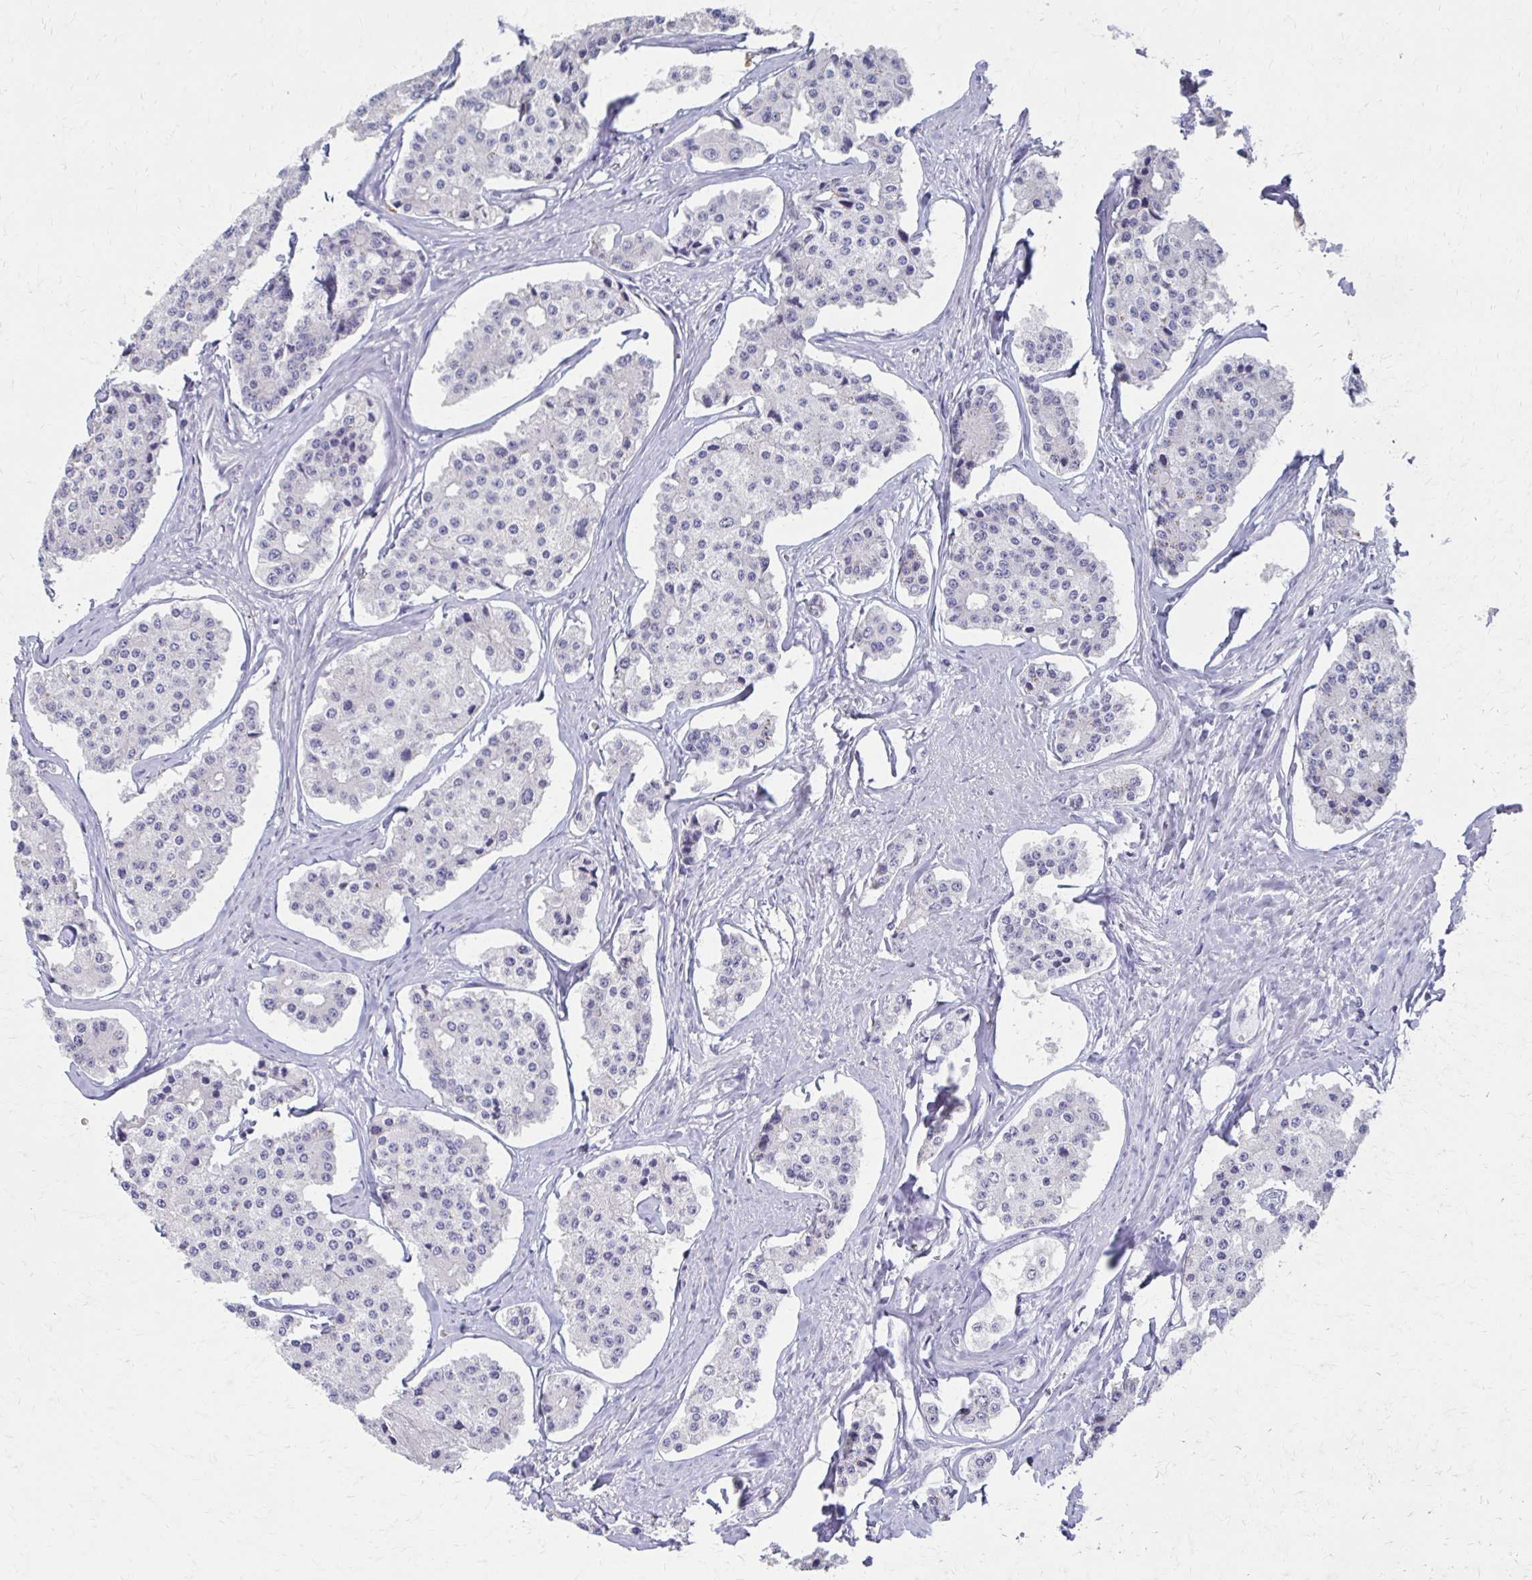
{"staining": {"intensity": "negative", "quantity": "none", "location": "none"}, "tissue": "carcinoid", "cell_type": "Tumor cells", "image_type": "cancer", "snomed": [{"axis": "morphology", "description": "Carcinoid, malignant, NOS"}, {"axis": "topography", "description": "Small intestine"}], "caption": "DAB immunohistochemical staining of human malignant carcinoid shows no significant expression in tumor cells.", "gene": "BBS12", "patient": {"sex": "female", "age": 65}}